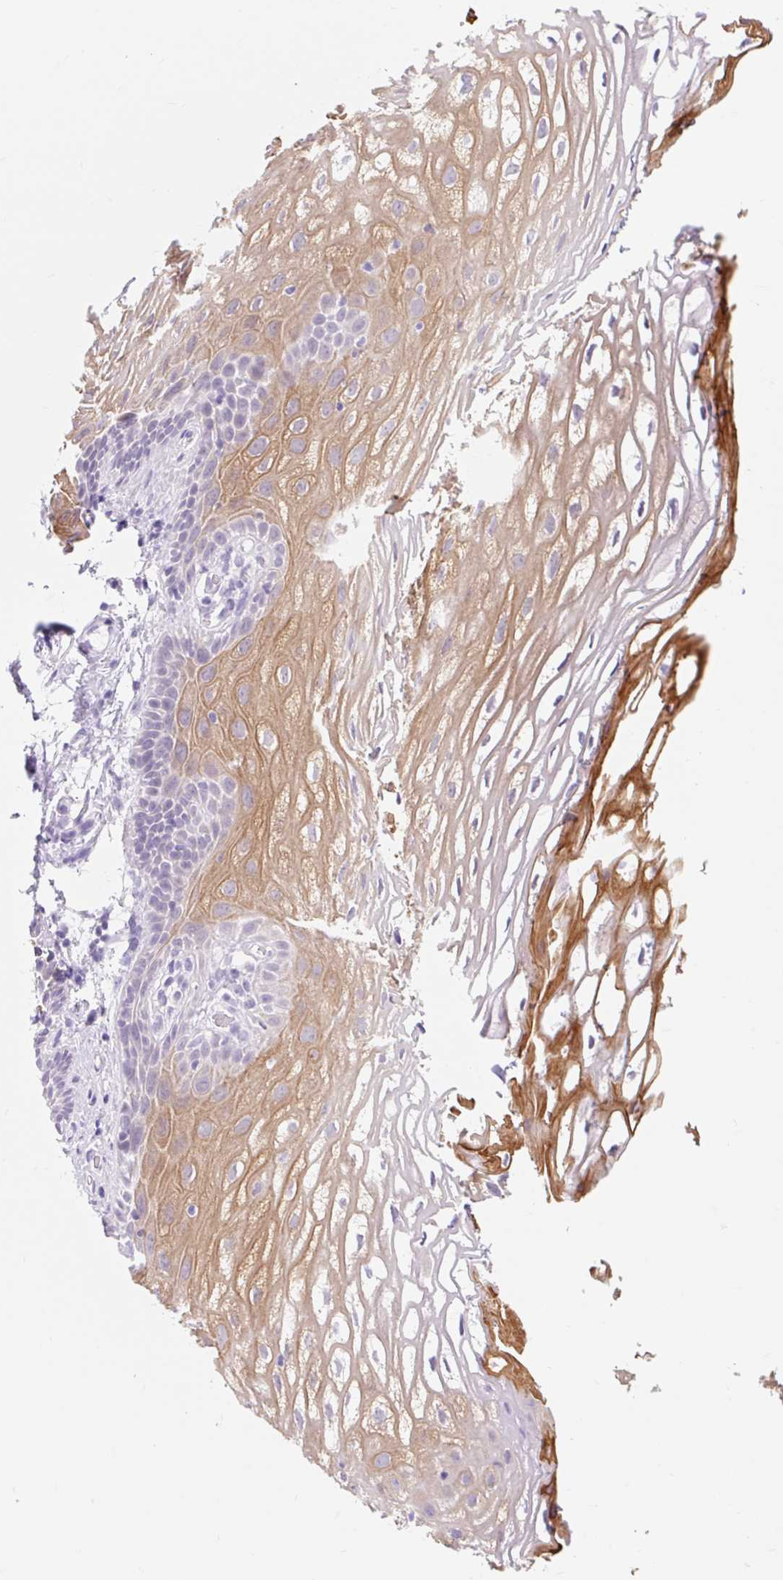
{"staining": {"intensity": "moderate", "quantity": "<25%", "location": "cytoplasmic/membranous"}, "tissue": "vagina", "cell_type": "Squamous epithelial cells", "image_type": "normal", "snomed": [{"axis": "morphology", "description": "Normal tissue, NOS"}, {"axis": "morphology", "description": "Adenocarcinoma, NOS"}, {"axis": "topography", "description": "Rectum"}, {"axis": "topography", "description": "Vagina"}, {"axis": "topography", "description": "Peripheral nerve tissue"}], "caption": "Immunohistochemistry image of benign vagina: human vagina stained using IHC exhibits low levels of moderate protein expression localized specifically in the cytoplasmic/membranous of squamous epithelial cells, appearing as a cytoplasmic/membranous brown color.", "gene": "ITPK1", "patient": {"sex": "female", "age": 71}}